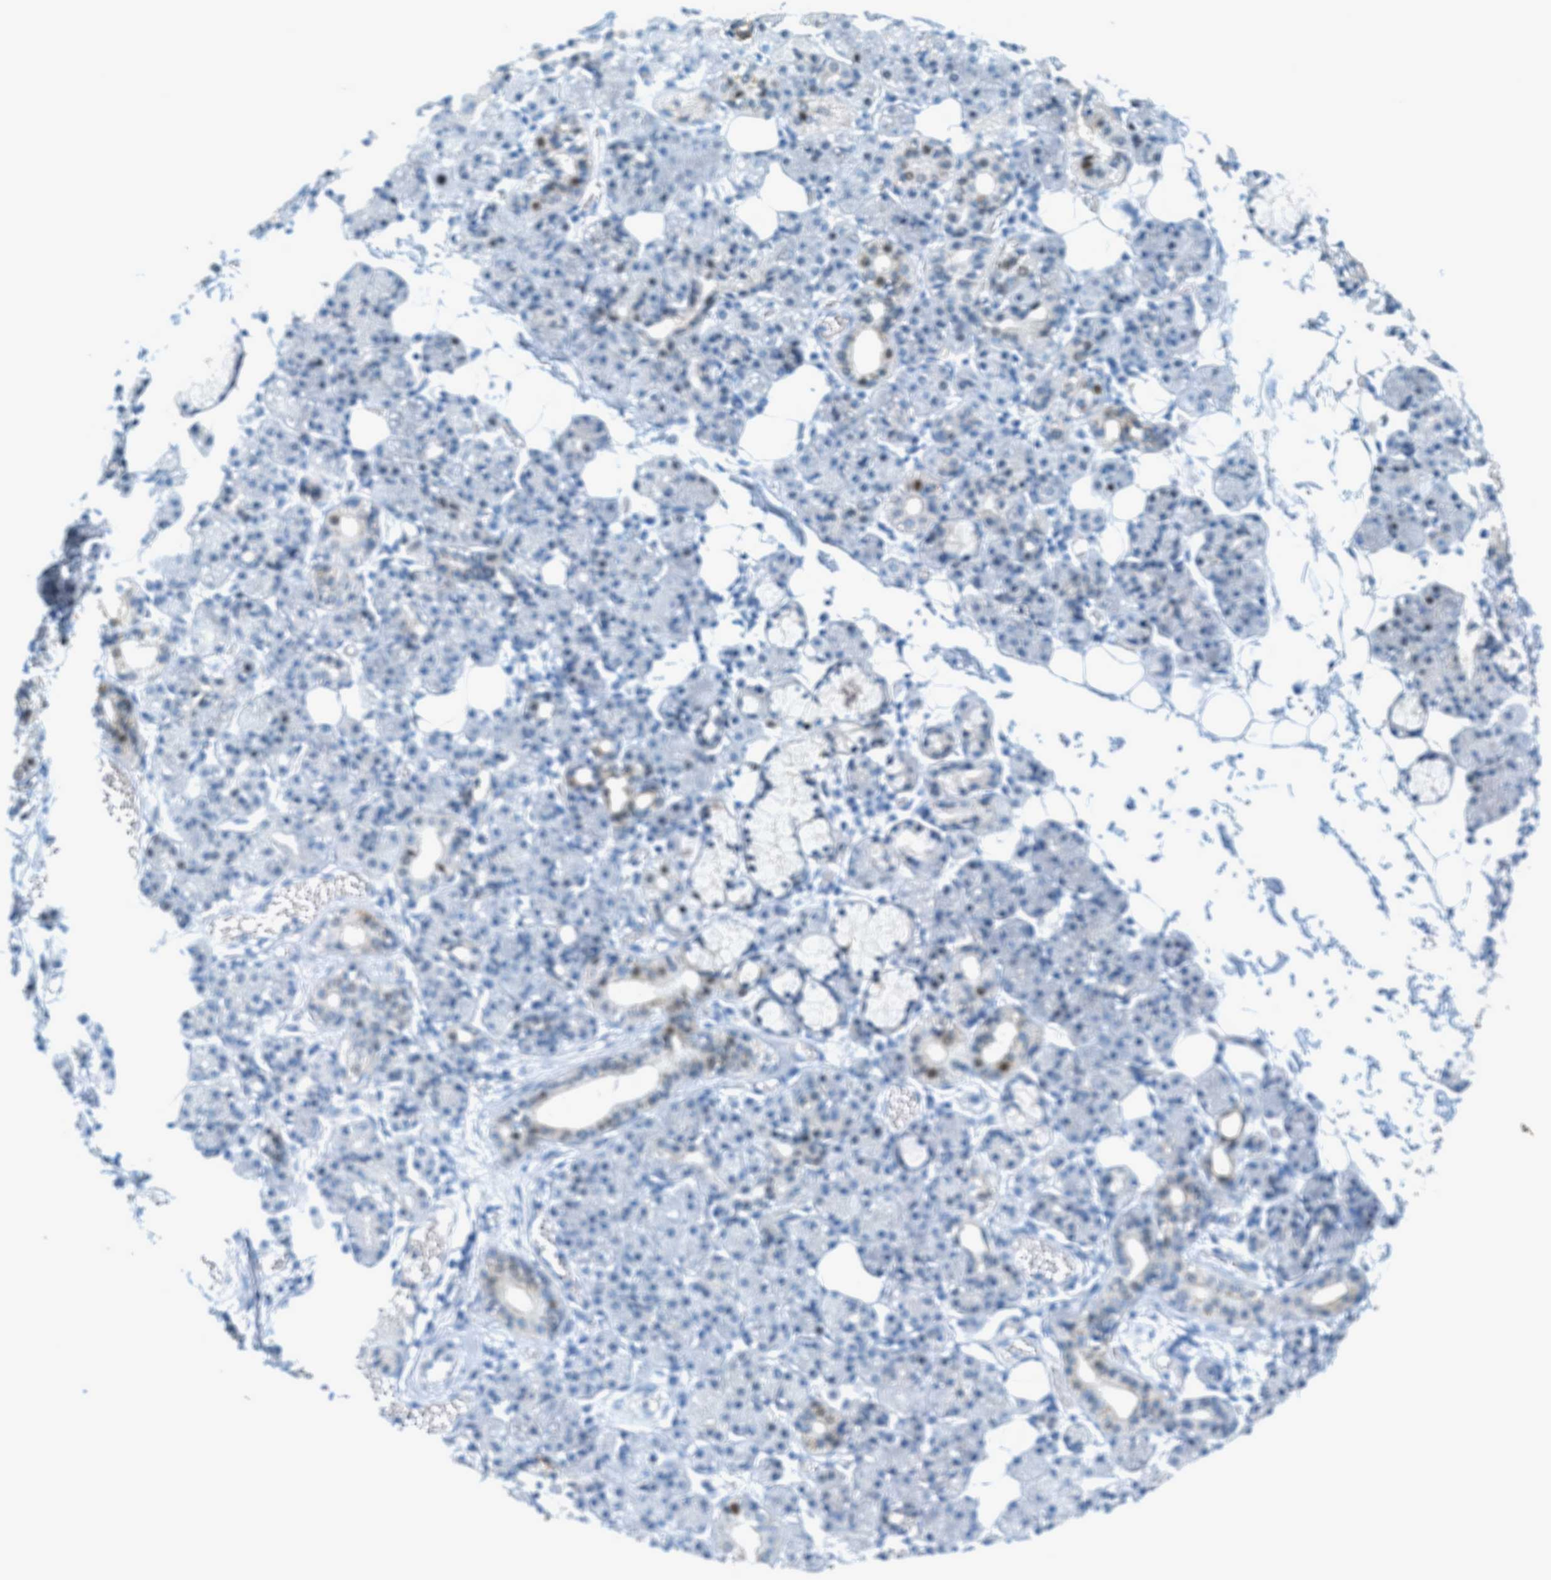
{"staining": {"intensity": "weak", "quantity": "<25%", "location": "cytoplasmic/membranous"}, "tissue": "salivary gland", "cell_type": "Glandular cells", "image_type": "normal", "snomed": [{"axis": "morphology", "description": "Normal tissue, NOS"}, {"axis": "topography", "description": "Salivary gland"}], "caption": "Salivary gland was stained to show a protein in brown. There is no significant expression in glandular cells. The staining is performed using DAB brown chromogen with nuclei counter-stained in using hematoxylin.", "gene": "CYP4X1", "patient": {"sex": "male", "age": 63}}